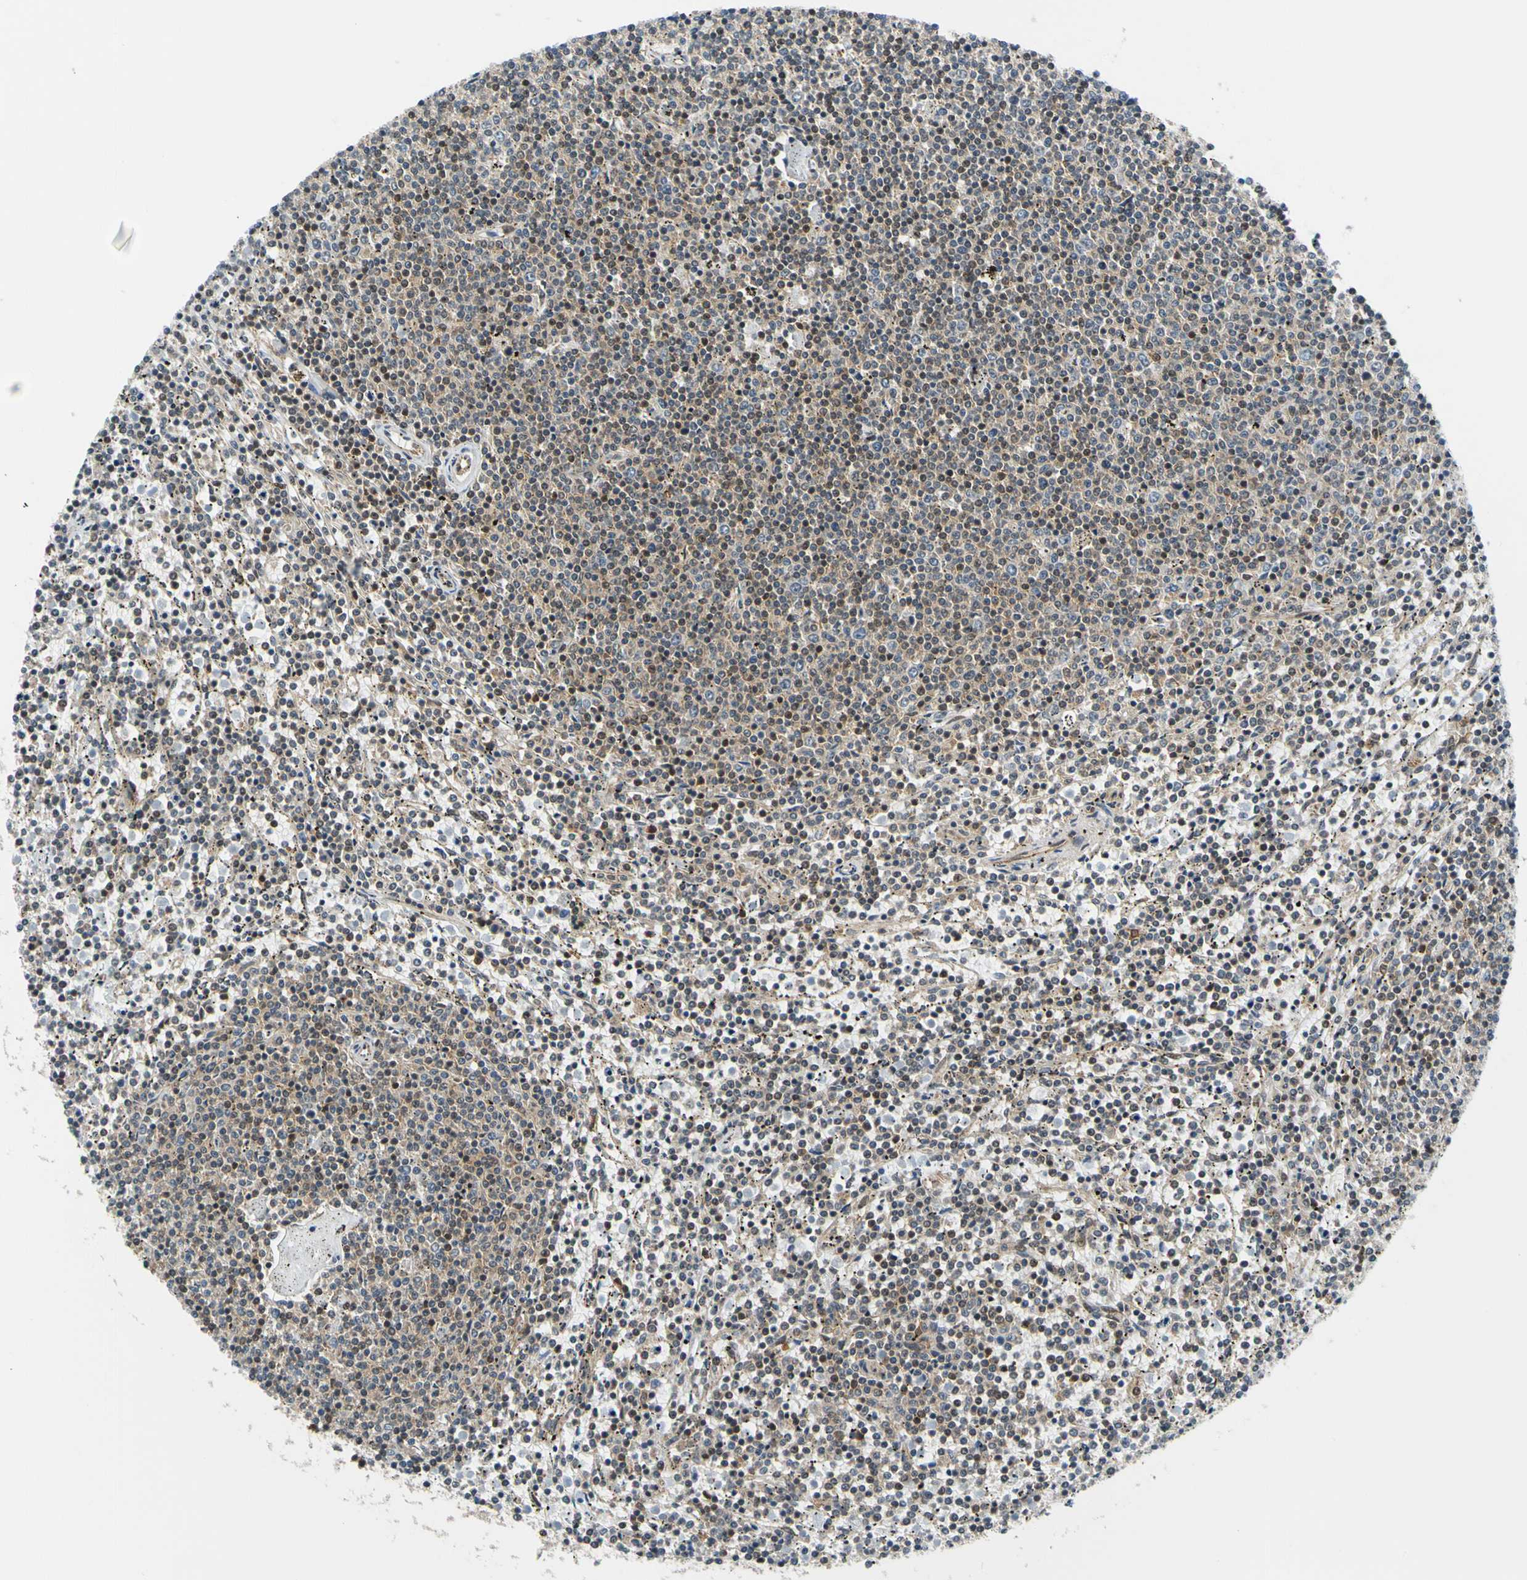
{"staining": {"intensity": "weak", "quantity": "25%-75%", "location": "cytoplasmic/membranous,nuclear"}, "tissue": "lymphoma", "cell_type": "Tumor cells", "image_type": "cancer", "snomed": [{"axis": "morphology", "description": "Malignant lymphoma, non-Hodgkin's type, Low grade"}, {"axis": "topography", "description": "Spleen"}], "caption": "Protein expression analysis of human lymphoma reveals weak cytoplasmic/membranous and nuclear positivity in approximately 25%-75% of tumor cells.", "gene": "MAPK9", "patient": {"sex": "female", "age": 50}}